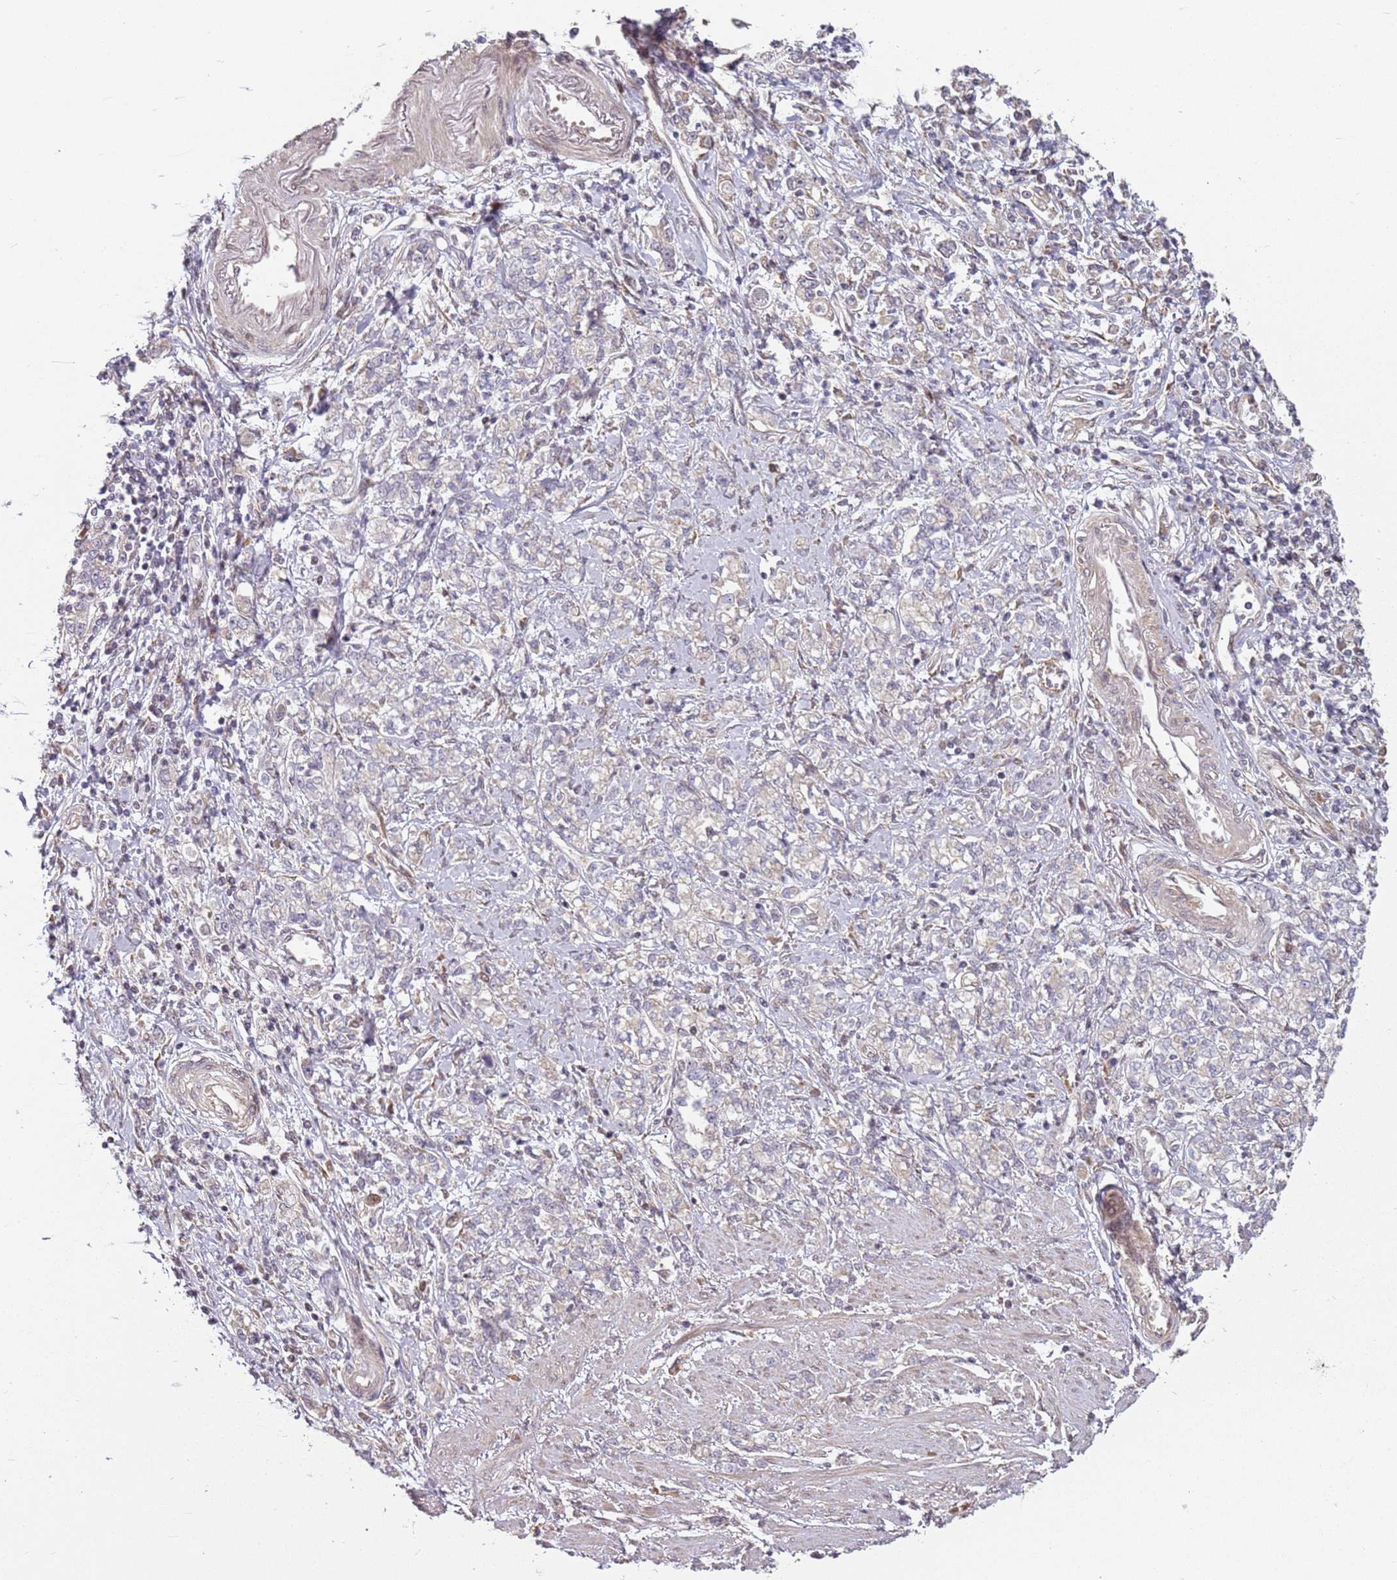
{"staining": {"intensity": "weak", "quantity": "<25%", "location": "cytoplasmic/membranous"}, "tissue": "stomach cancer", "cell_type": "Tumor cells", "image_type": "cancer", "snomed": [{"axis": "morphology", "description": "Adenocarcinoma, NOS"}, {"axis": "topography", "description": "Stomach"}], "caption": "Immunohistochemistry micrograph of neoplastic tissue: human stomach cancer stained with DAB shows no significant protein positivity in tumor cells.", "gene": "CHURC1", "patient": {"sex": "female", "age": 76}}